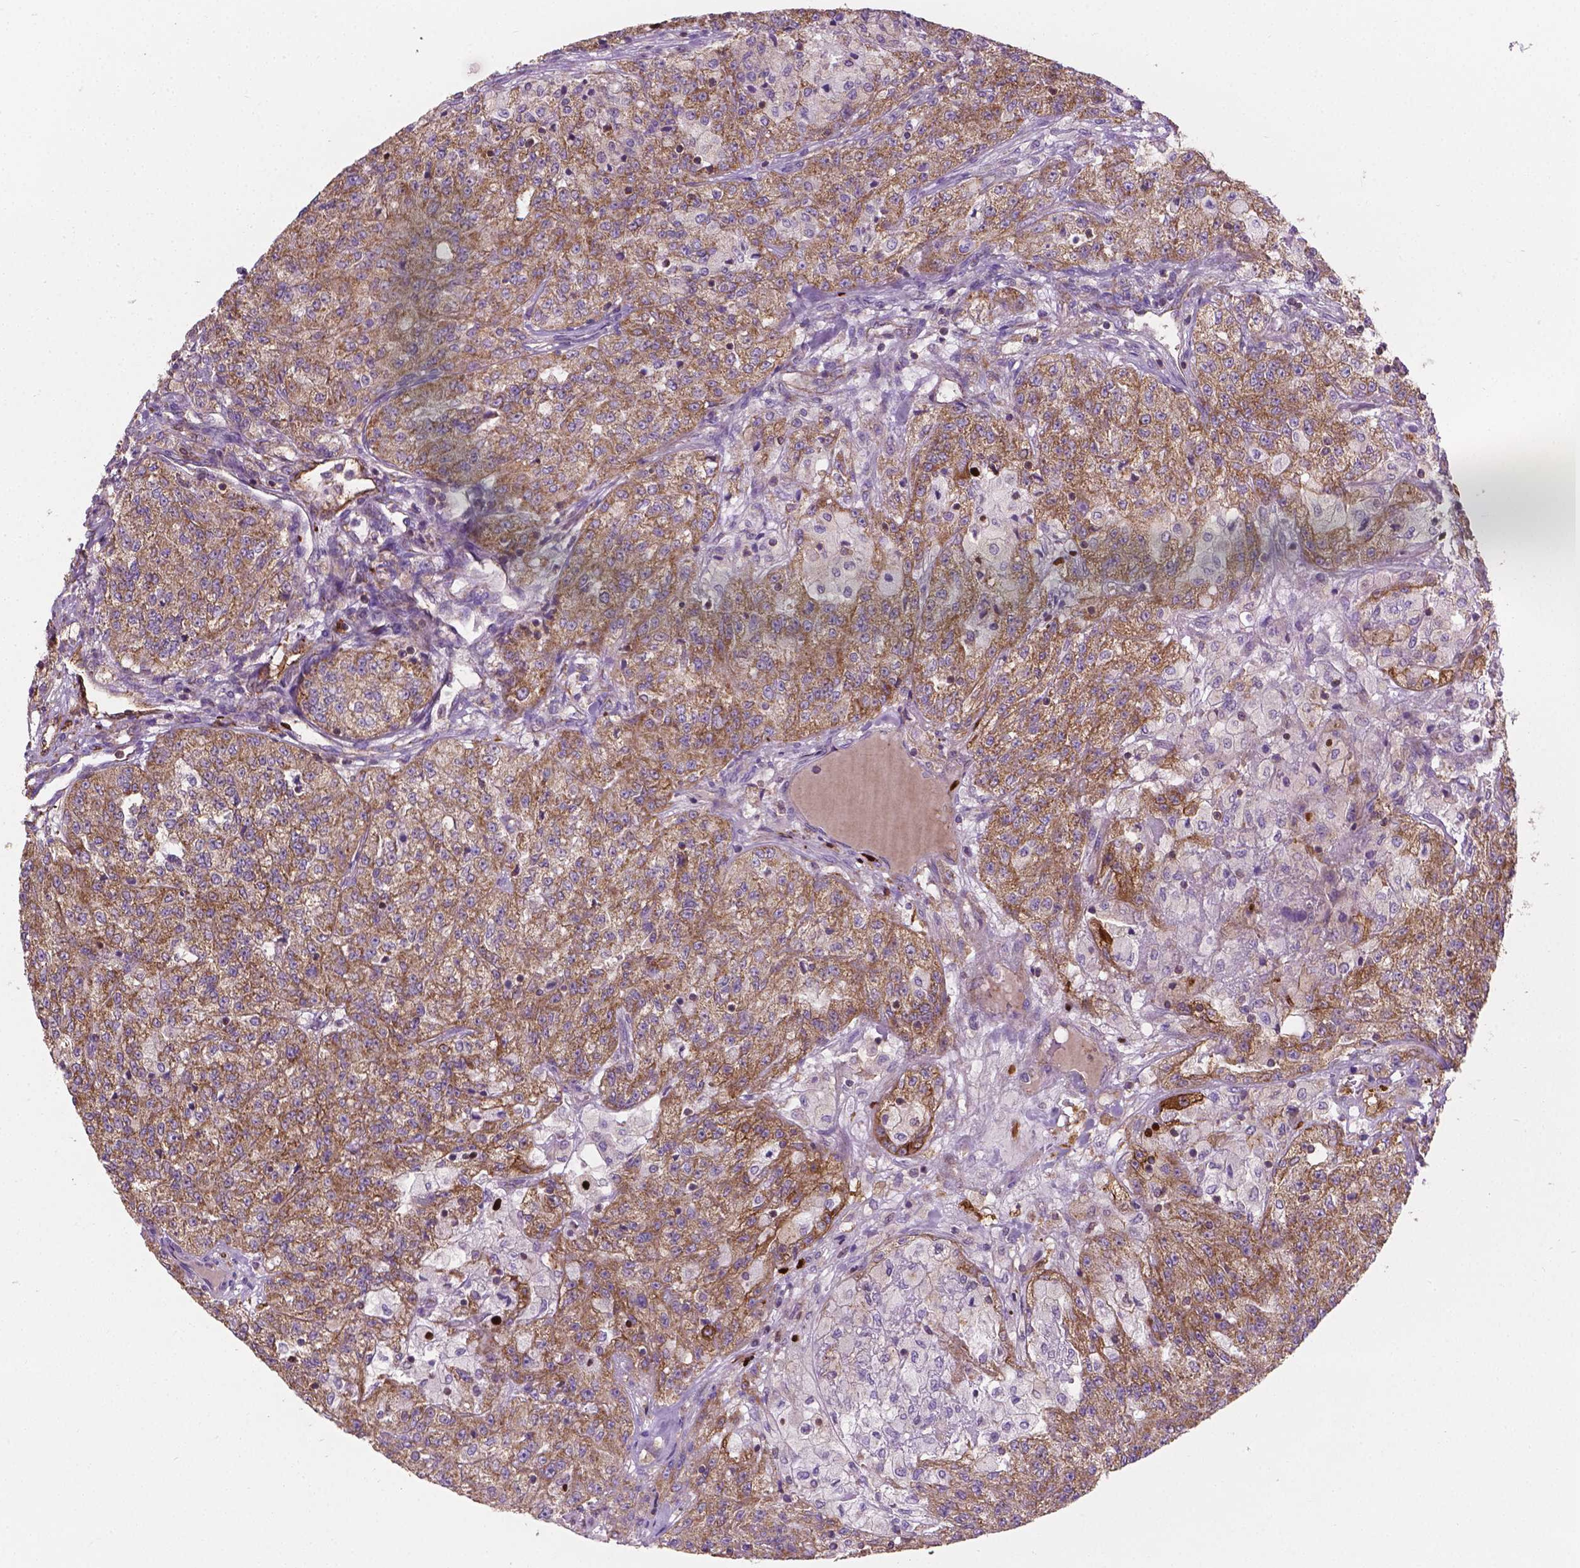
{"staining": {"intensity": "moderate", "quantity": ">75%", "location": "cytoplasmic/membranous"}, "tissue": "renal cancer", "cell_type": "Tumor cells", "image_type": "cancer", "snomed": [{"axis": "morphology", "description": "Adenocarcinoma, NOS"}, {"axis": "topography", "description": "Kidney"}], "caption": "A histopathology image showing moderate cytoplasmic/membranous staining in approximately >75% of tumor cells in renal adenocarcinoma, as visualized by brown immunohistochemical staining.", "gene": "TCAF1", "patient": {"sex": "female", "age": 63}}